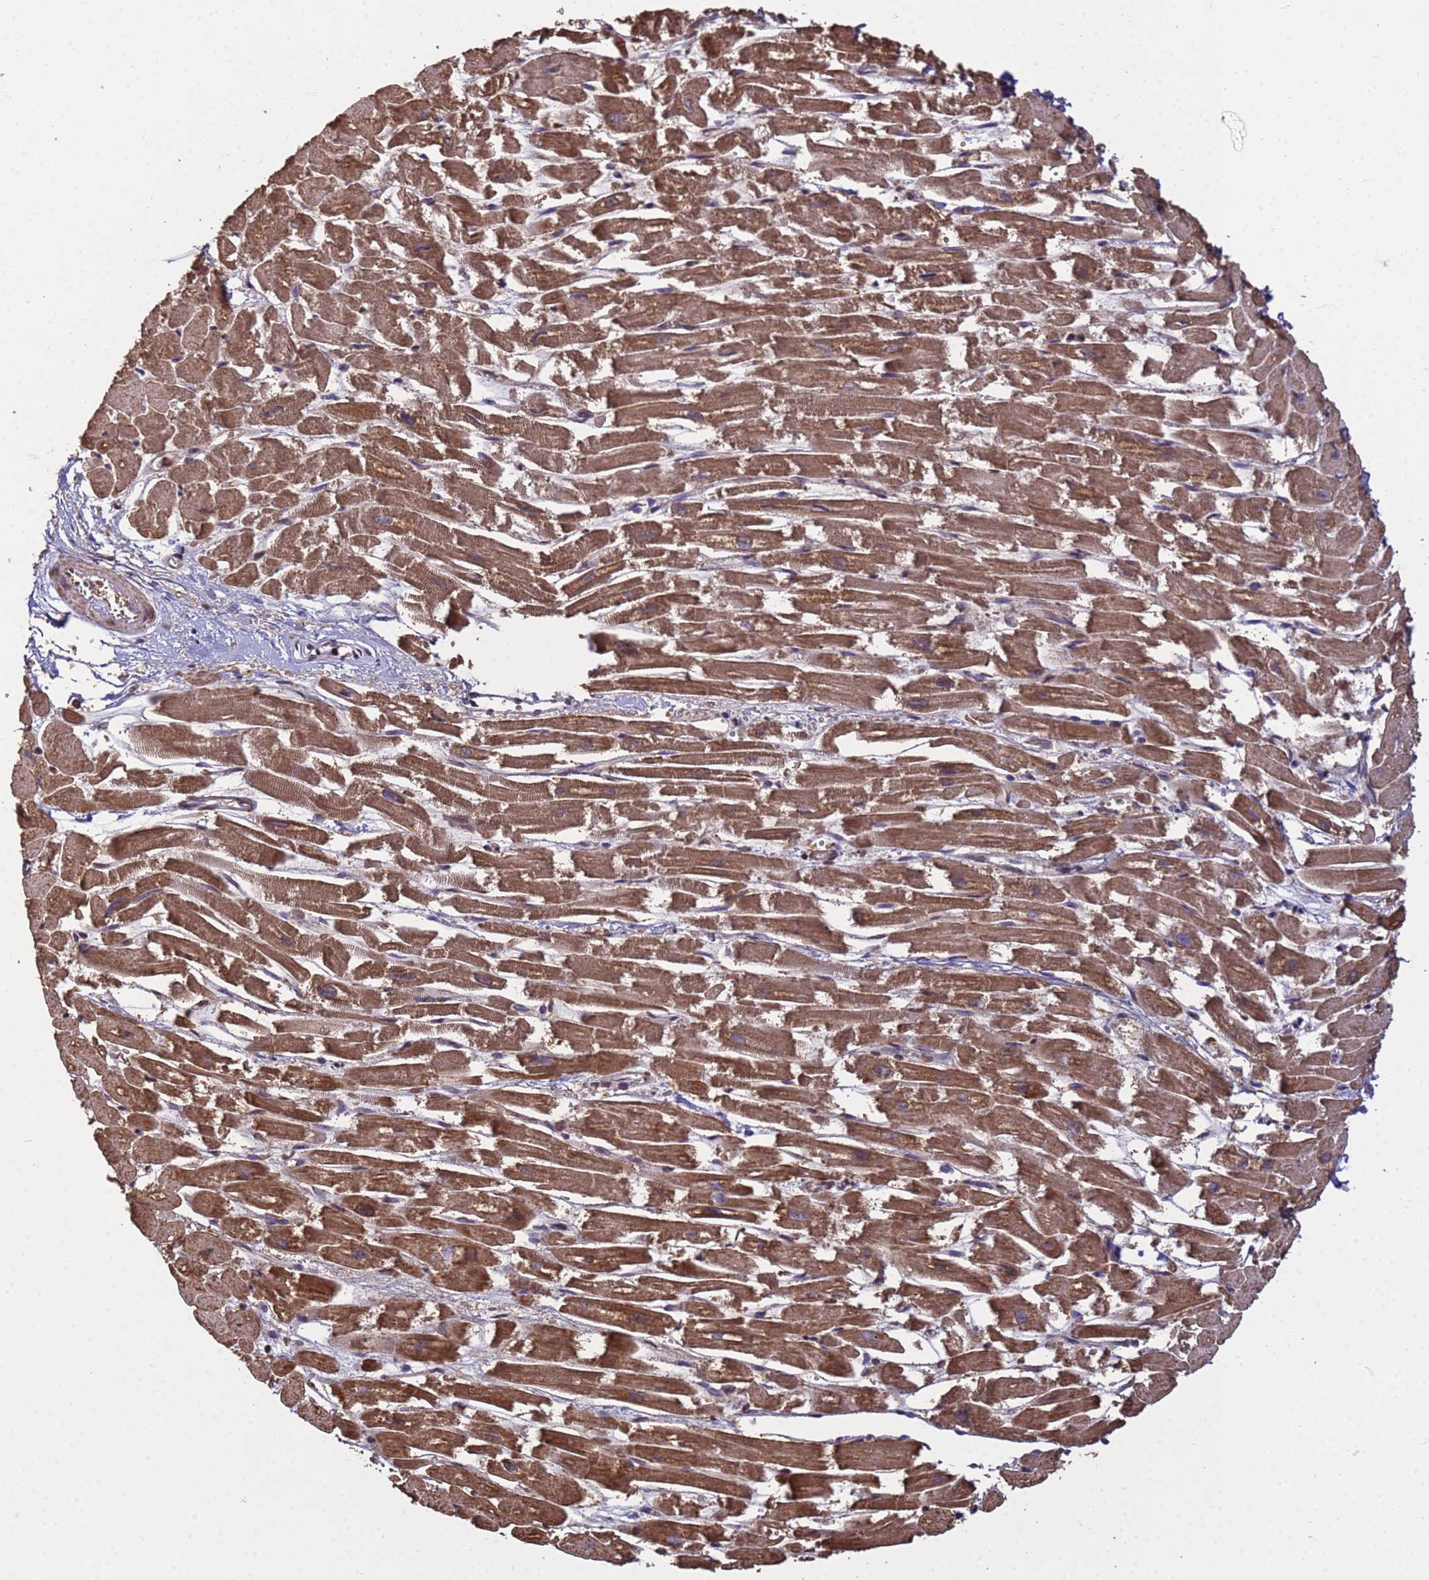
{"staining": {"intensity": "strong", "quantity": ">75%", "location": "cytoplasmic/membranous"}, "tissue": "heart muscle", "cell_type": "Cardiomyocytes", "image_type": "normal", "snomed": [{"axis": "morphology", "description": "Normal tissue, NOS"}, {"axis": "topography", "description": "Heart"}], "caption": "Cardiomyocytes demonstrate strong cytoplasmic/membranous staining in about >75% of cells in unremarkable heart muscle. The staining was performed using DAB (3,3'-diaminobenzidine), with brown indicating positive protein expression. Nuclei are stained blue with hematoxylin.", "gene": "P2RX7", "patient": {"sex": "male", "age": 54}}